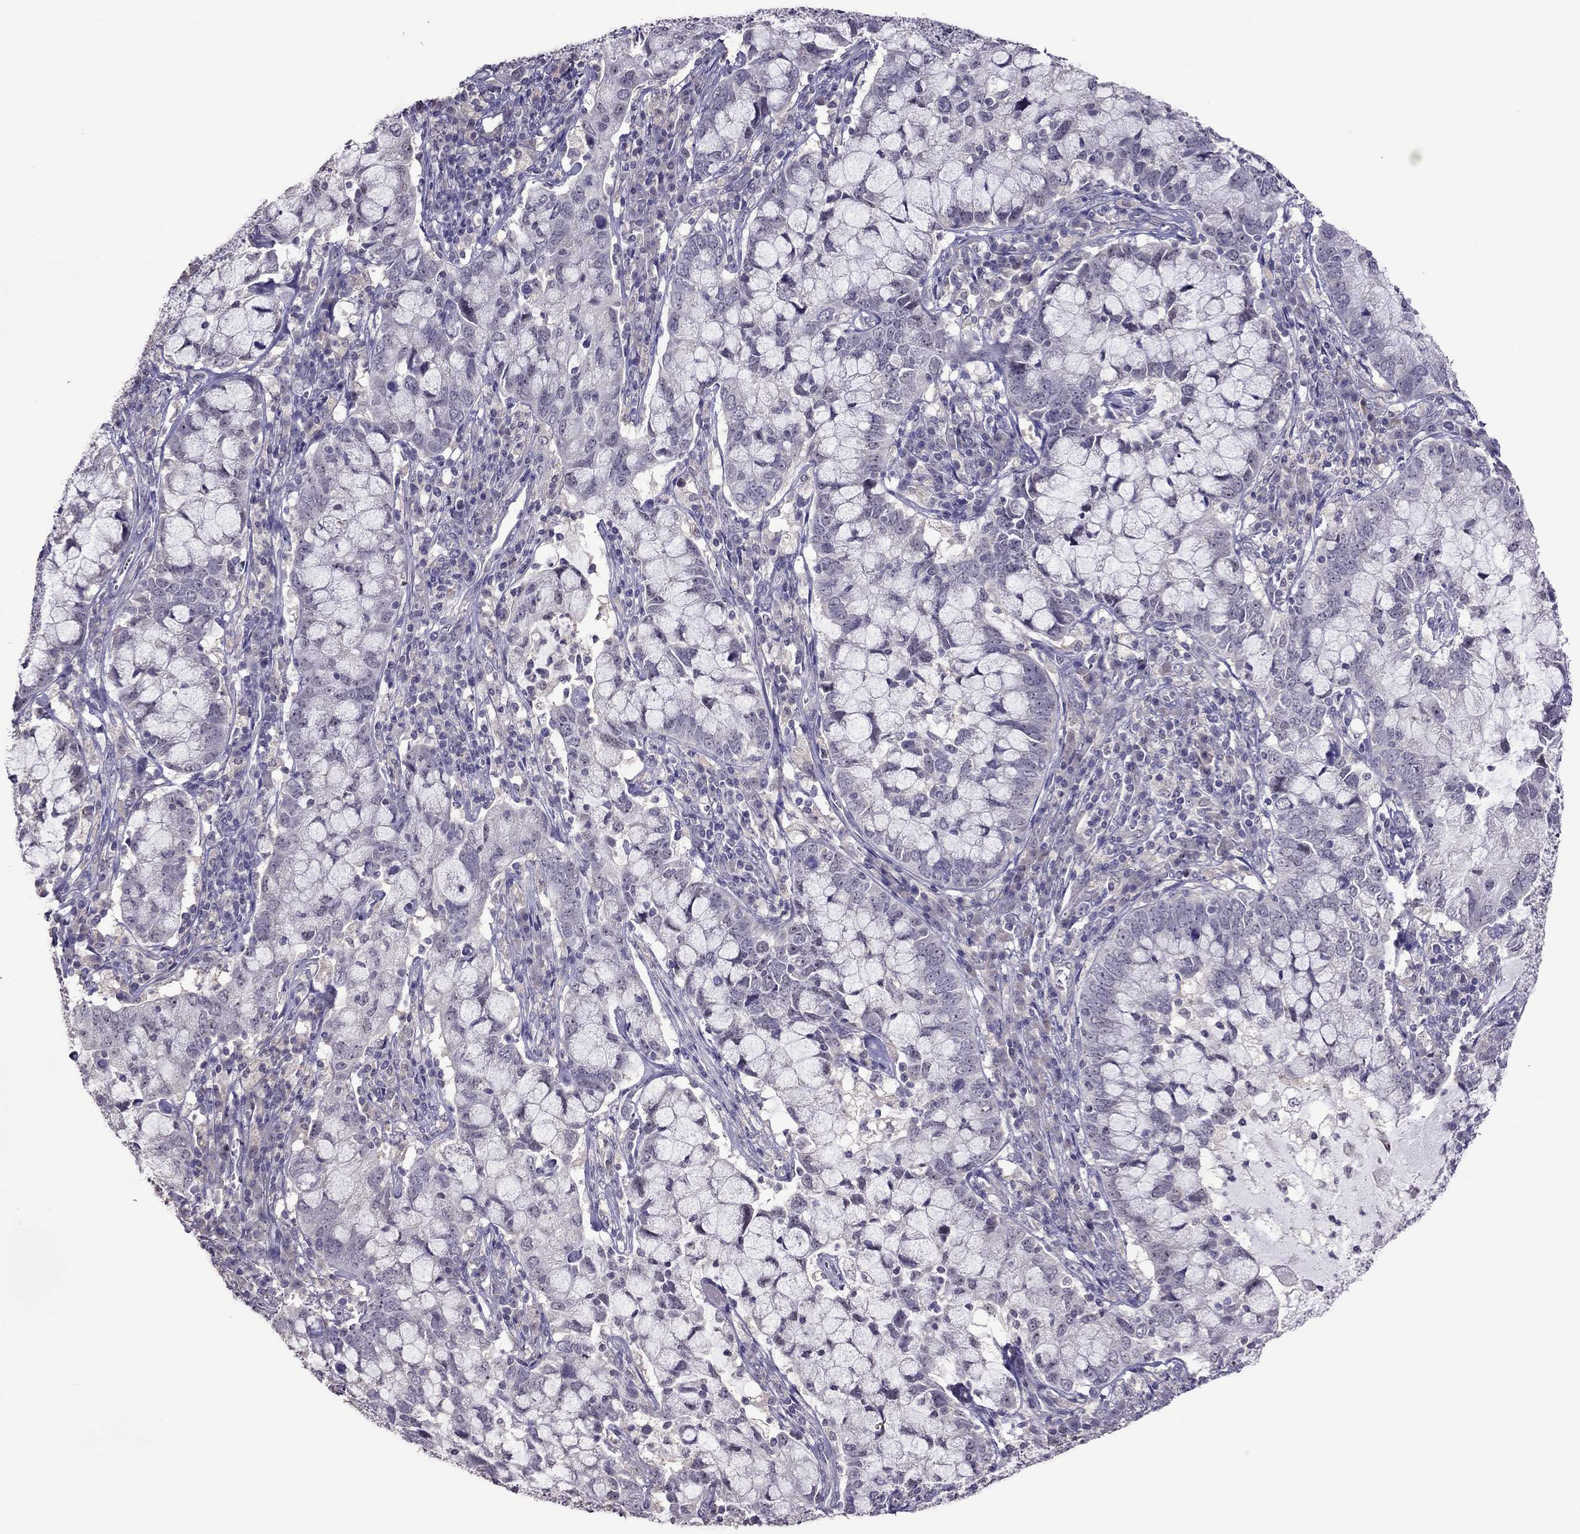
{"staining": {"intensity": "negative", "quantity": "none", "location": "none"}, "tissue": "cervical cancer", "cell_type": "Tumor cells", "image_type": "cancer", "snomed": [{"axis": "morphology", "description": "Adenocarcinoma, NOS"}, {"axis": "topography", "description": "Cervix"}], "caption": "Tumor cells are negative for brown protein staining in cervical adenocarcinoma. (Immunohistochemistry (ihc), brightfield microscopy, high magnification).", "gene": "LRRC46", "patient": {"sex": "female", "age": 40}}